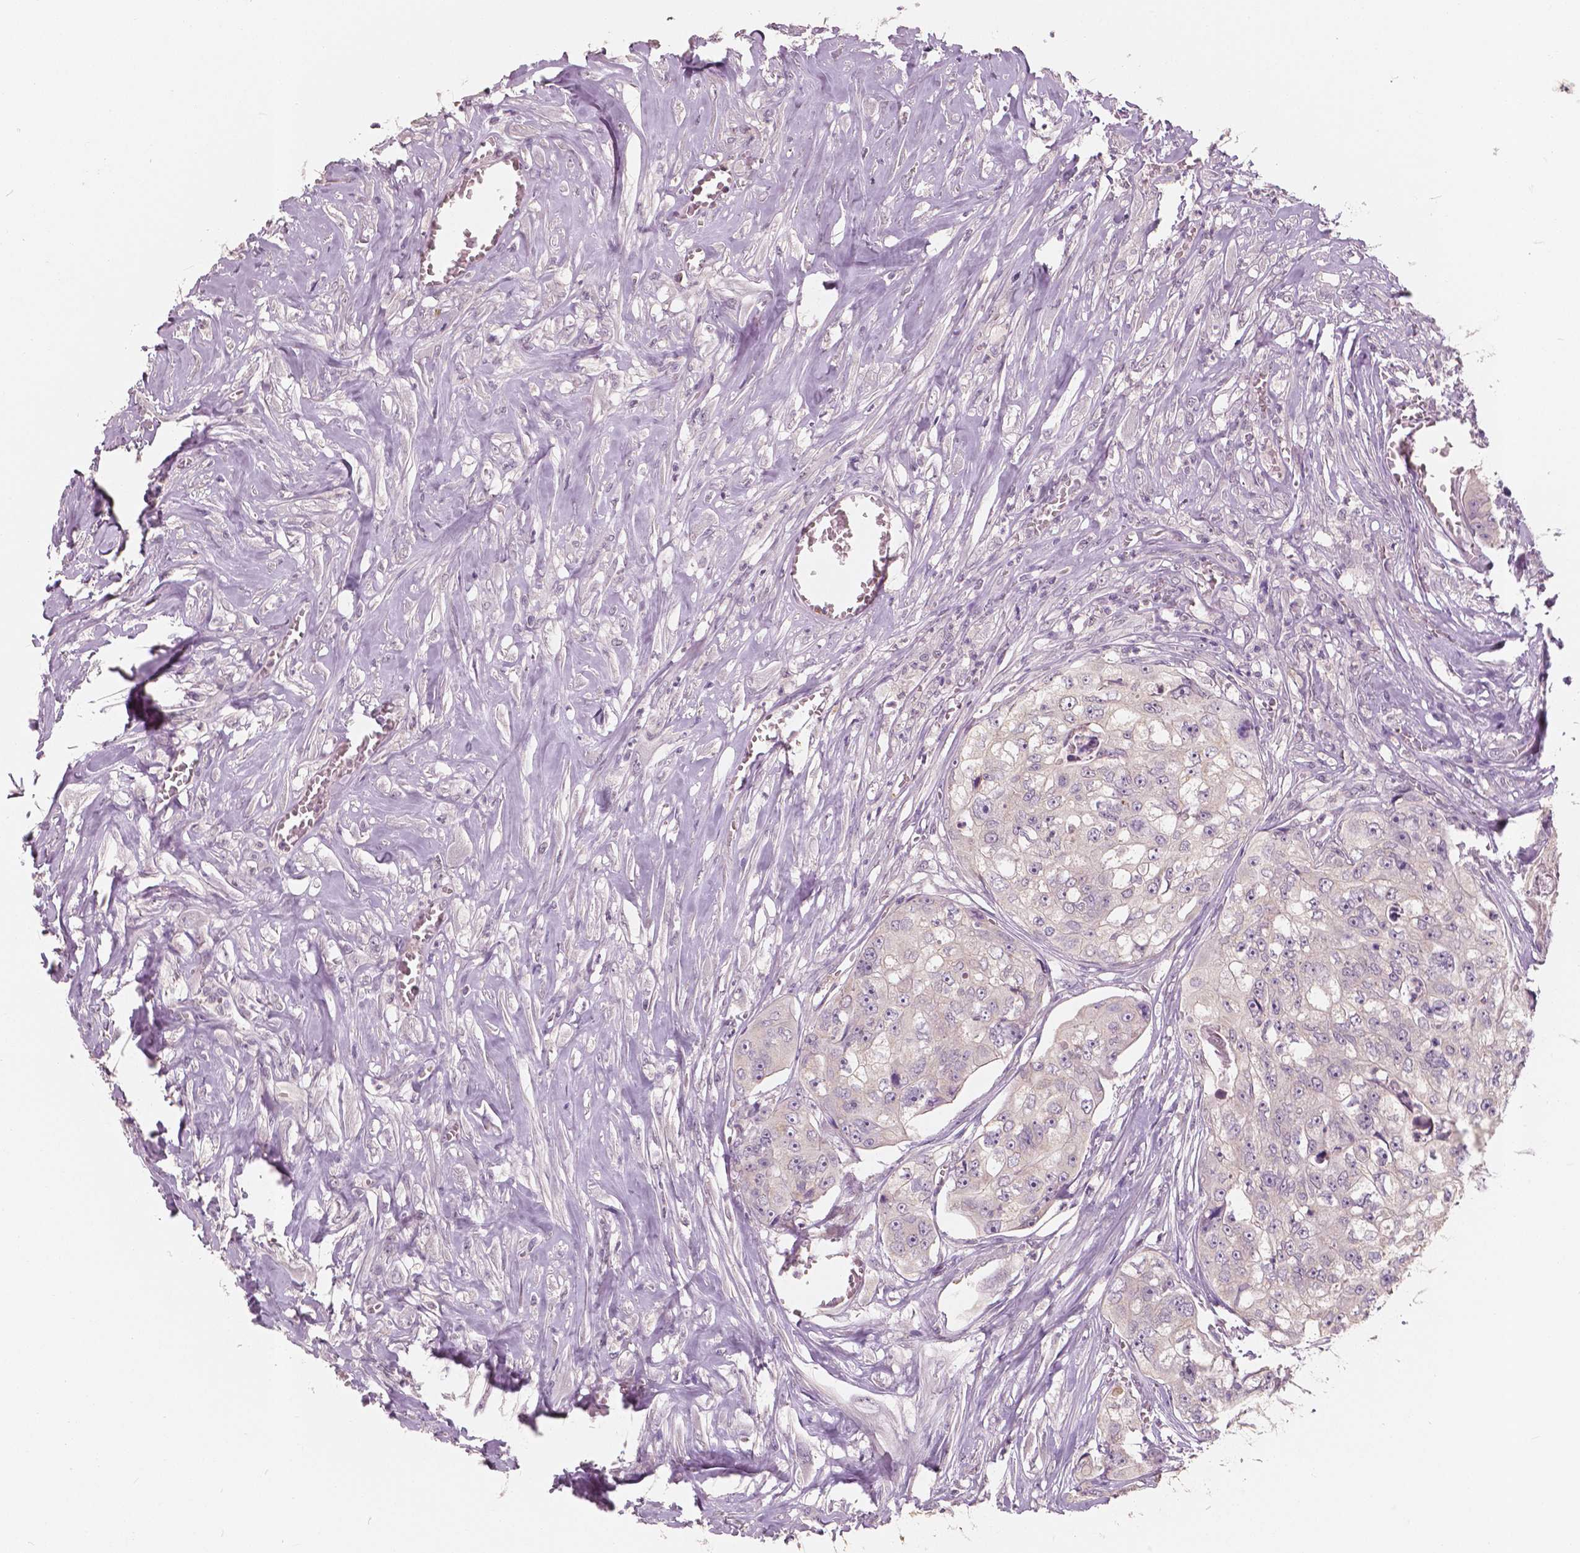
{"staining": {"intensity": "negative", "quantity": "none", "location": "none"}, "tissue": "colorectal cancer", "cell_type": "Tumor cells", "image_type": "cancer", "snomed": [{"axis": "morphology", "description": "Adenocarcinoma, NOS"}, {"axis": "topography", "description": "Rectum"}], "caption": "Protein analysis of colorectal adenocarcinoma reveals no significant staining in tumor cells.", "gene": "SAT2", "patient": {"sex": "female", "age": 62}}